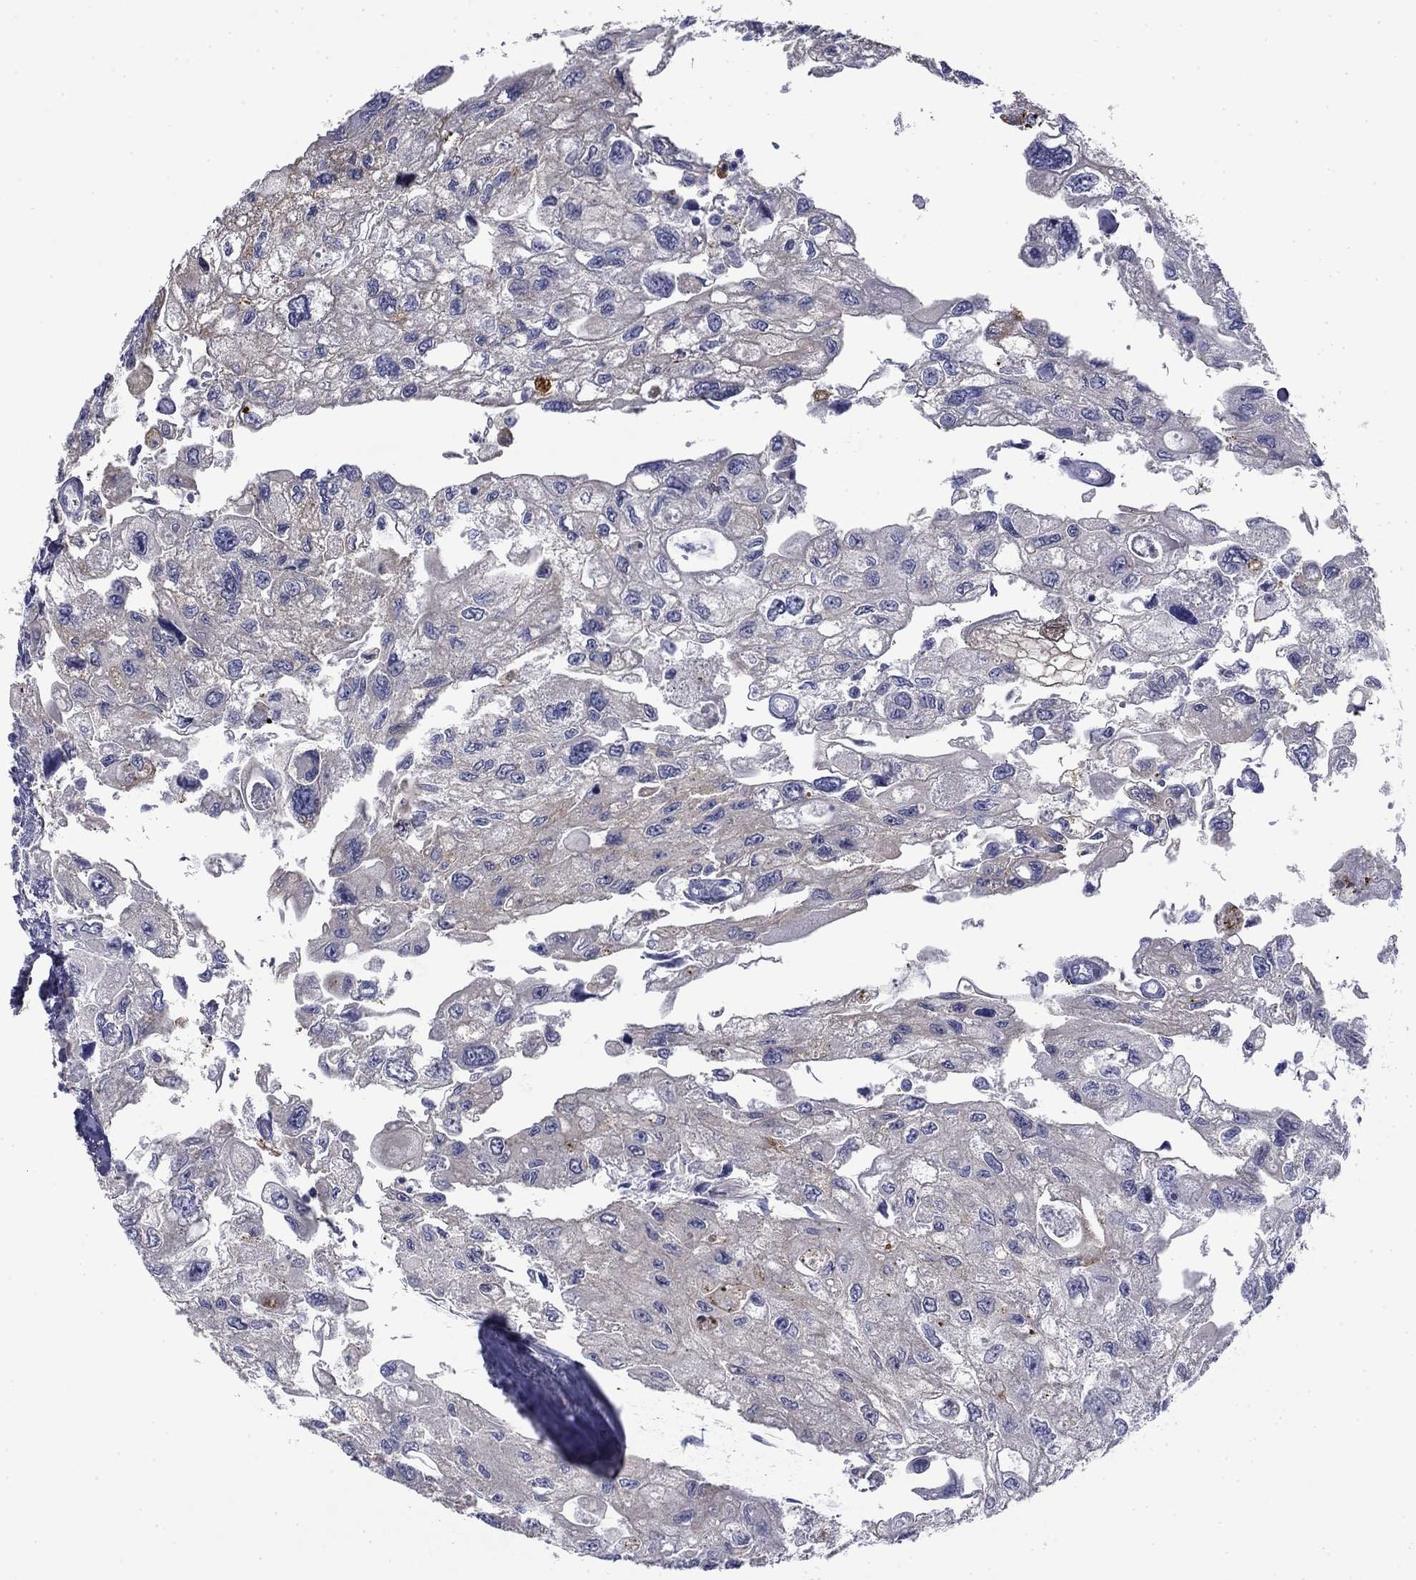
{"staining": {"intensity": "negative", "quantity": "none", "location": "none"}, "tissue": "urothelial cancer", "cell_type": "Tumor cells", "image_type": "cancer", "snomed": [{"axis": "morphology", "description": "Urothelial carcinoma, High grade"}, {"axis": "topography", "description": "Urinary bladder"}], "caption": "Tumor cells are negative for brown protein staining in urothelial carcinoma (high-grade). The staining is performed using DAB brown chromogen with nuclei counter-stained in using hematoxylin.", "gene": "BCL2L14", "patient": {"sex": "male", "age": 59}}